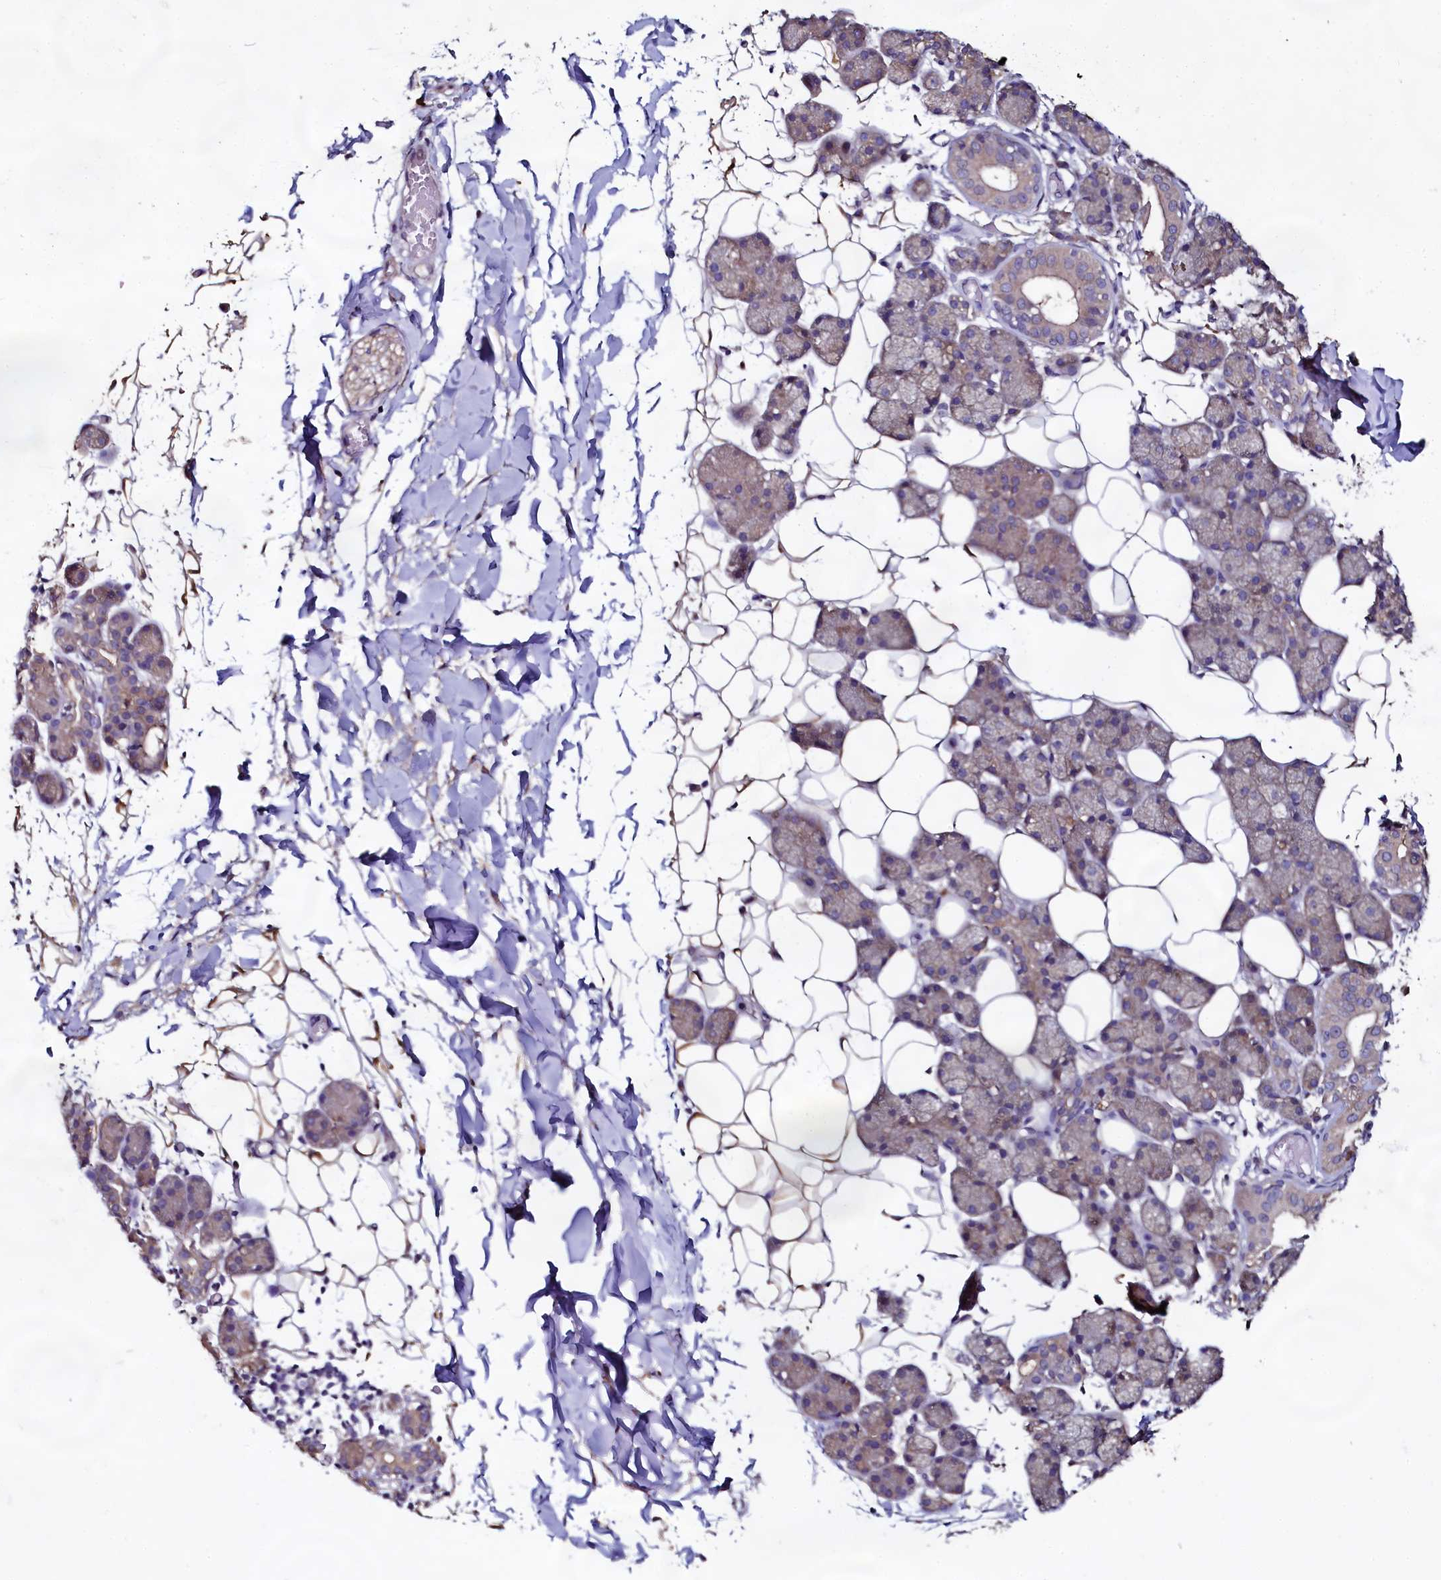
{"staining": {"intensity": "moderate", "quantity": ">75%", "location": "cytoplasmic/membranous"}, "tissue": "salivary gland", "cell_type": "Glandular cells", "image_type": "normal", "snomed": [{"axis": "morphology", "description": "Normal tissue, NOS"}, {"axis": "topography", "description": "Salivary gland"}], "caption": "Immunohistochemistry (IHC) (DAB (3,3'-diaminobenzidine)) staining of normal salivary gland exhibits moderate cytoplasmic/membranous protein positivity in approximately >75% of glandular cells.", "gene": "USPL1", "patient": {"sex": "female", "age": 33}}